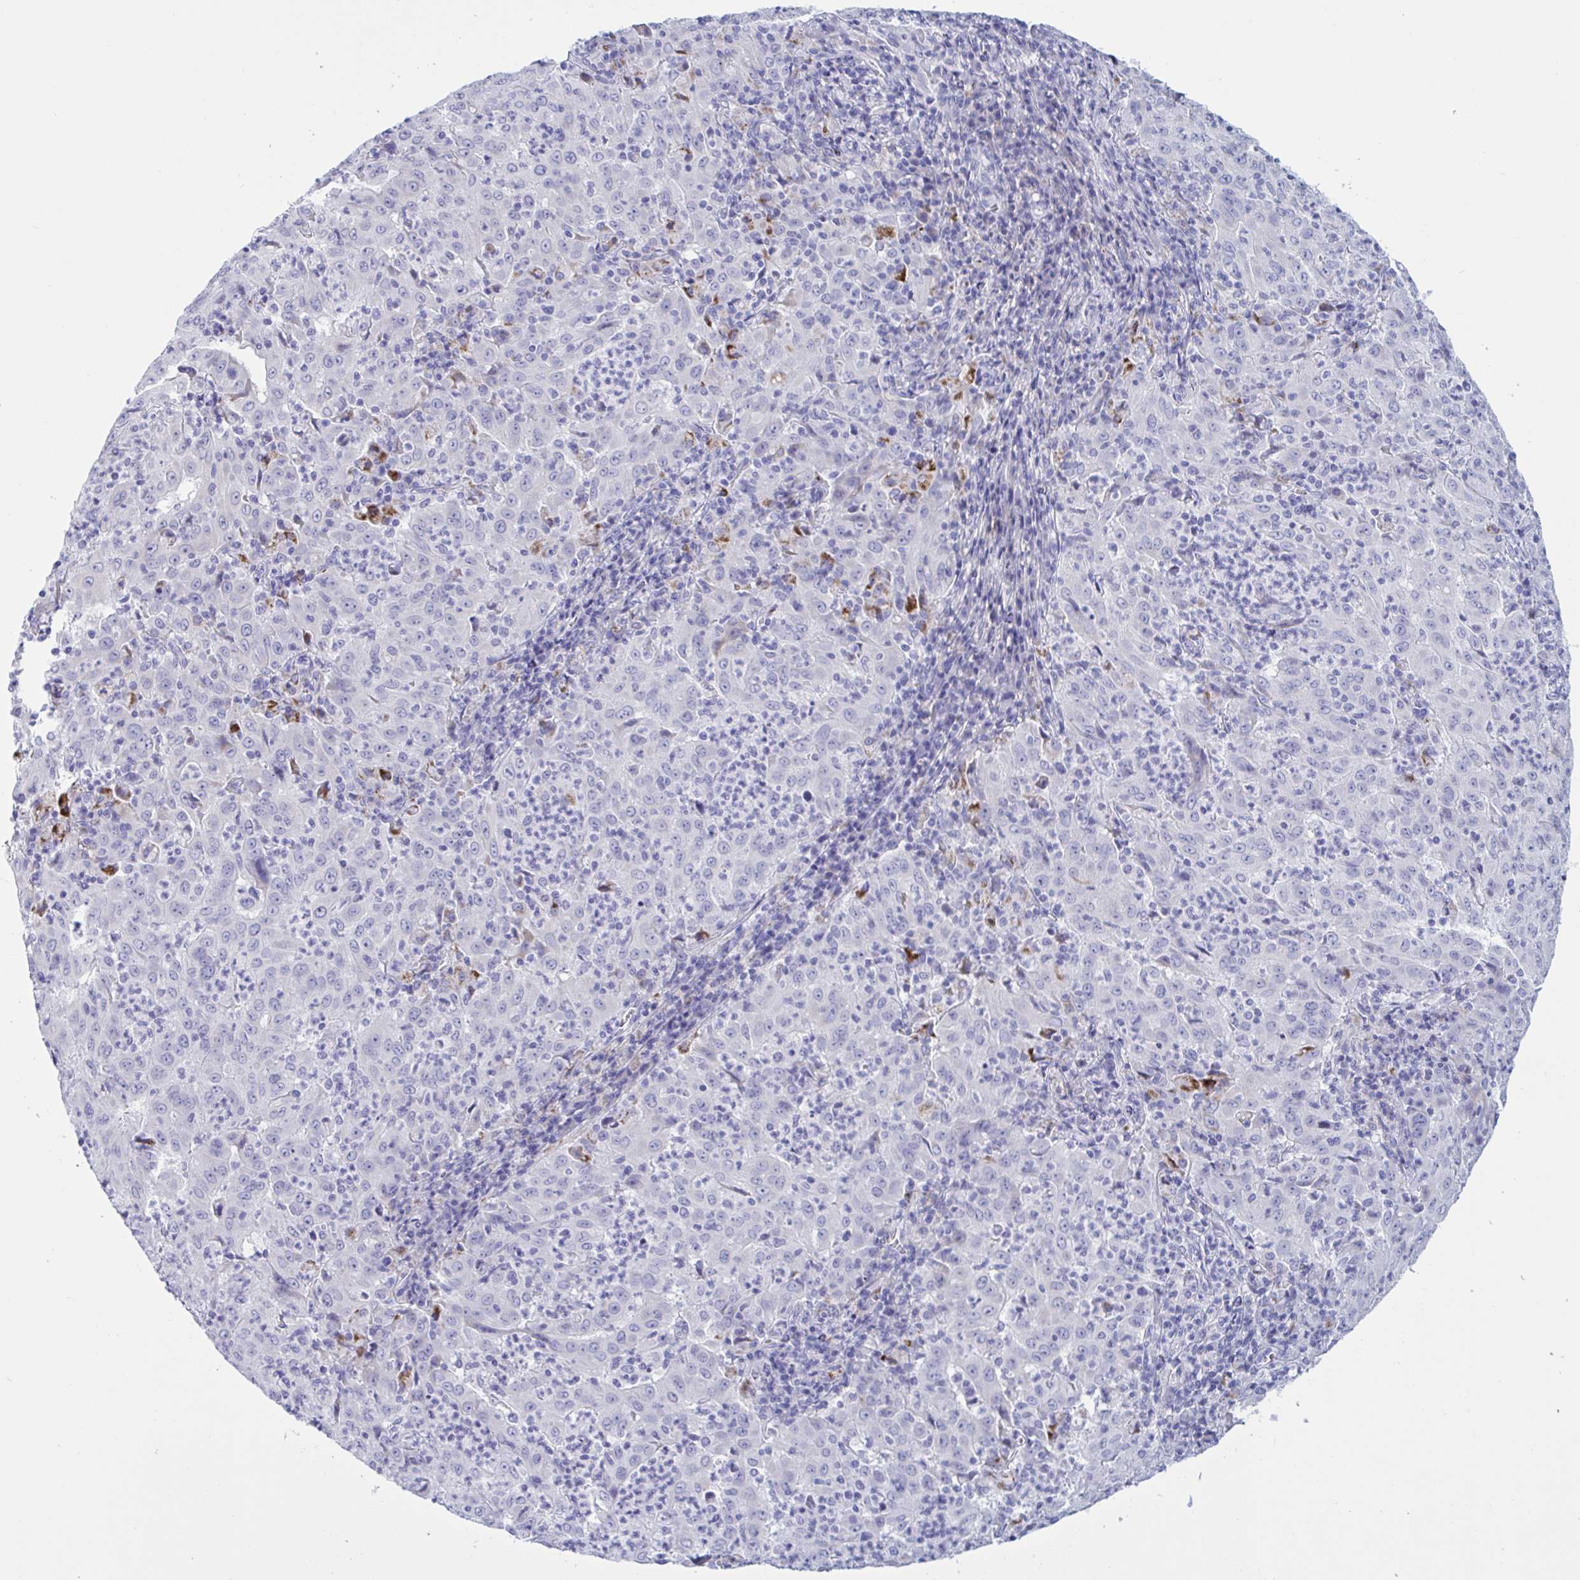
{"staining": {"intensity": "negative", "quantity": "none", "location": "none"}, "tissue": "pancreatic cancer", "cell_type": "Tumor cells", "image_type": "cancer", "snomed": [{"axis": "morphology", "description": "Adenocarcinoma, NOS"}, {"axis": "topography", "description": "Pancreas"}], "caption": "This micrograph is of pancreatic adenocarcinoma stained with immunohistochemistry to label a protein in brown with the nuclei are counter-stained blue. There is no expression in tumor cells.", "gene": "OXLD1", "patient": {"sex": "male", "age": 63}}